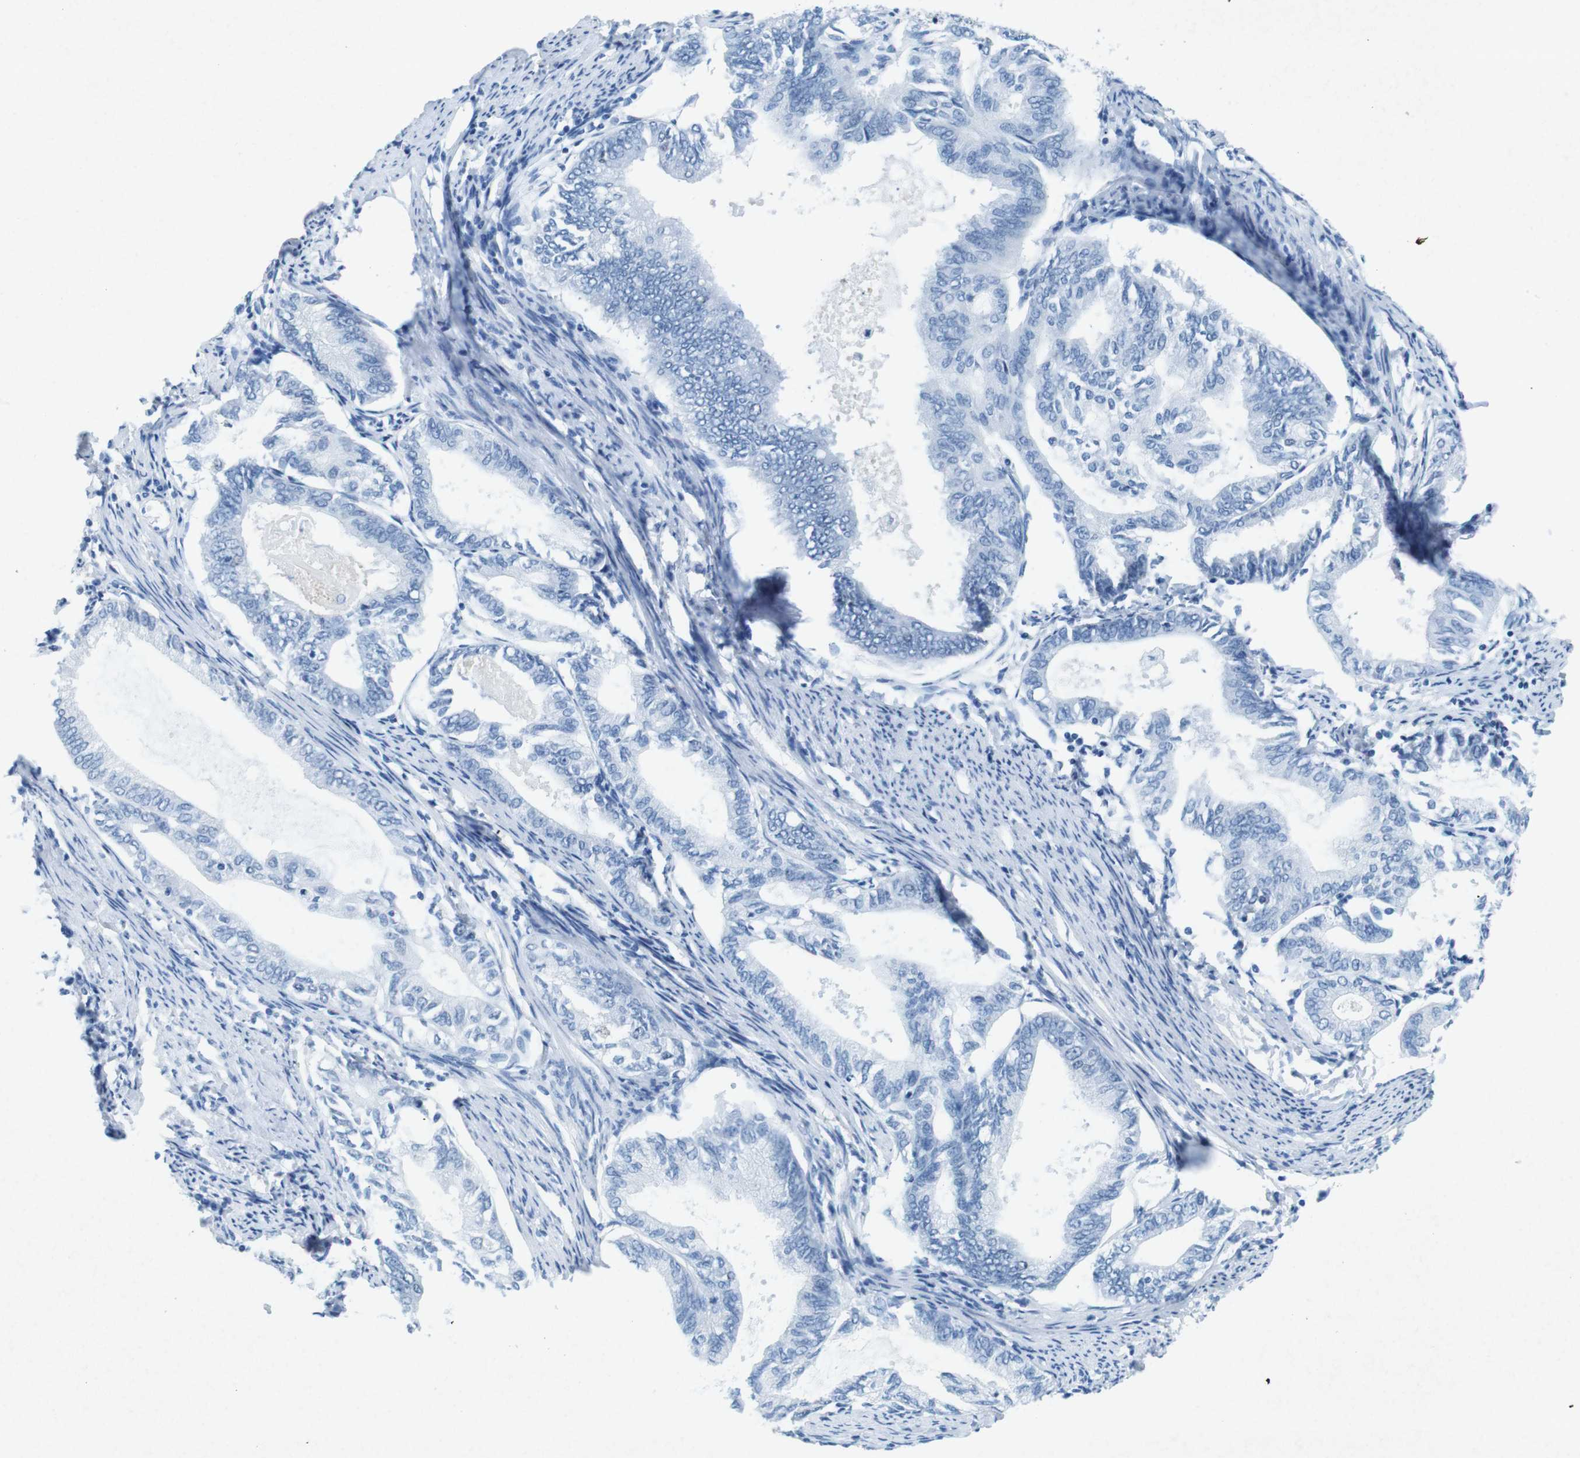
{"staining": {"intensity": "negative", "quantity": "none", "location": "none"}, "tissue": "endometrial cancer", "cell_type": "Tumor cells", "image_type": "cancer", "snomed": [{"axis": "morphology", "description": "Adenocarcinoma, NOS"}, {"axis": "topography", "description": "Endometrium"}], "caption": "Tumor cells show no significant positivity in endometrial cancer. (DAB (3,3'-diaminobenzidine) immunohistochemistry visualized using brightfield microscopy, high magnification).", "gene": "CTAG1B", "patient": {"sex": "female", "age": 86}}